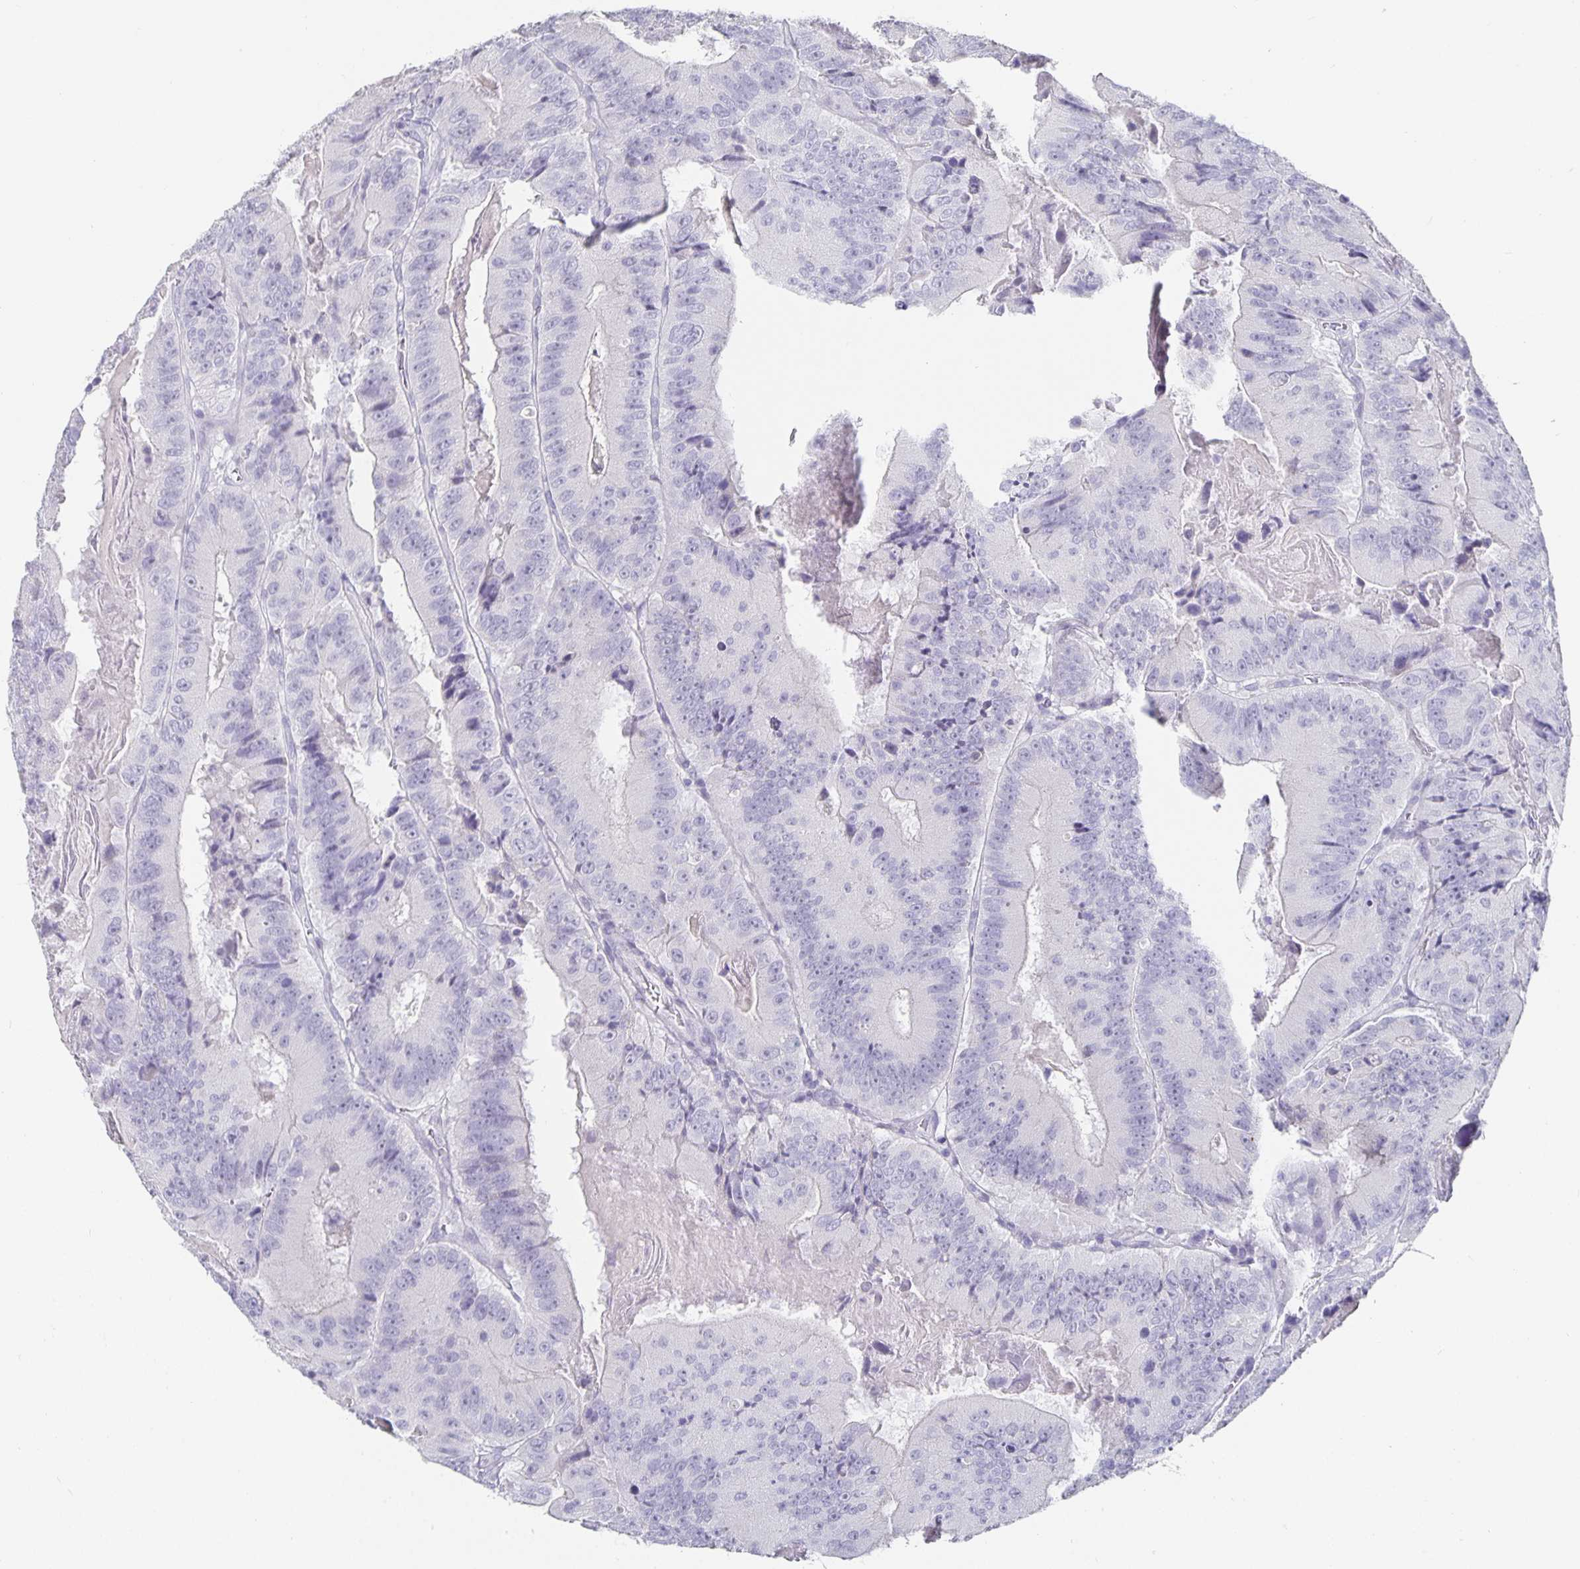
{"staining": {"intensity": "negative", "quantity": "none", "location": "none"}, "tissue": "colorectal cancer", "cell_type": "Tumor cells", "image_type": "cancer", "snomed": [{"axis": "morphology", "description": "Adenocarcinoma, NOS"}, {"axis": "topography", "description": "Colon"}], "caption": "A high-resolution histopathology image shows immunohistochemistry (IHC) staining of colorectal cancer, which displays no significant positivity in tumor cells. (DAB IHC visualized using brightfield microscopy, high magnification).", "gene": "CHGA", "patient": {"sex": "female", "age": 86}}